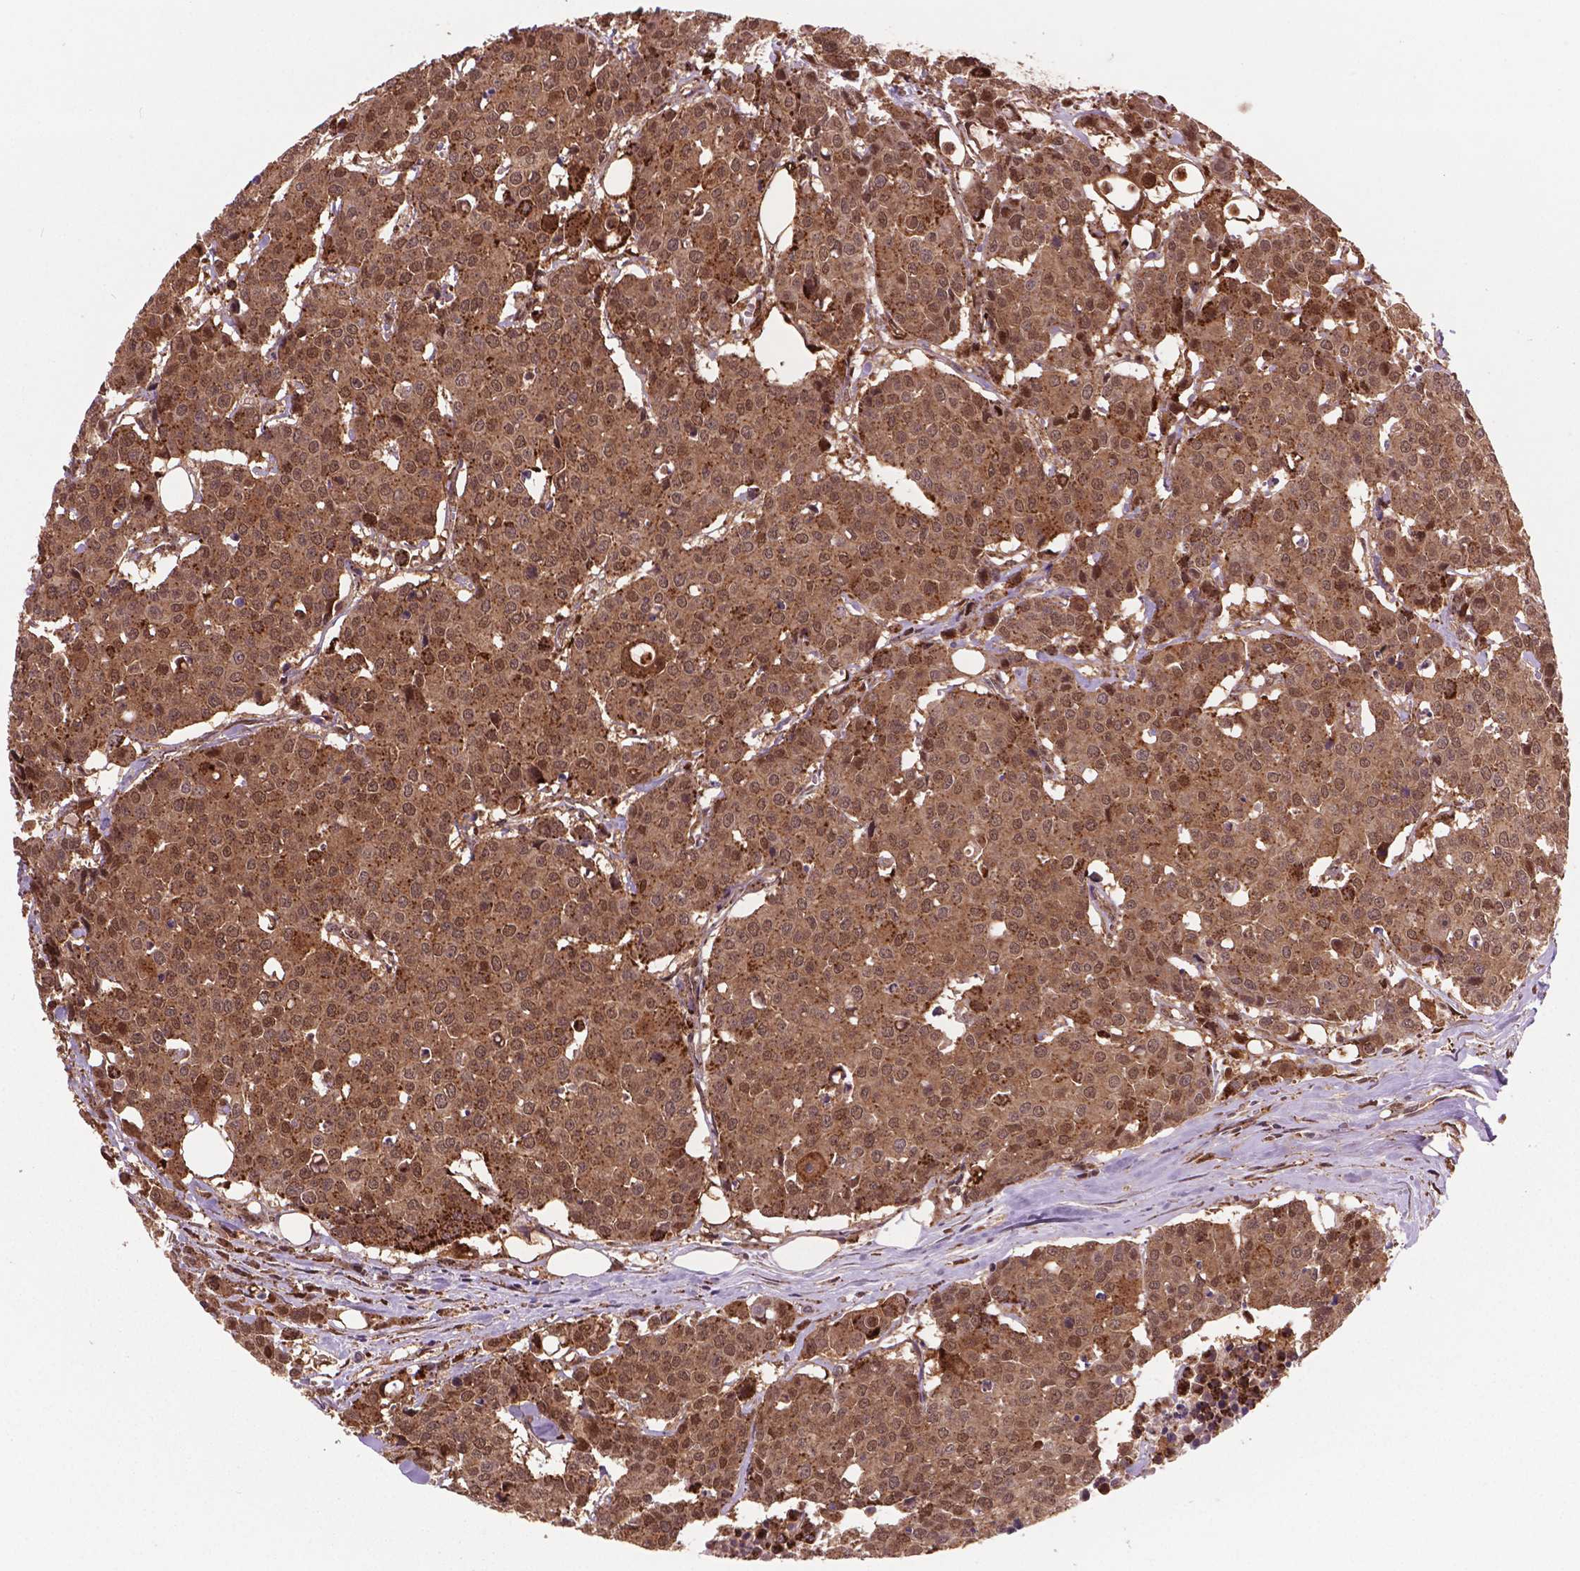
{"staining": {"intensity": "moderate", "quantity": ">75%", "location": "cytoplasmic/membranous"}, "tissue": "carcinoid", "cell_type": "Tumor cells", "image_type": "cancer", "snomed": [{"axis": "morphology", "description": "Carcinoid, malignant, NOS"}, {"axis": "topography", "description": "Colon"}], "caption": "Carcinoid (malignant) stained with a brown dye shows moderate cytoplasmic/membranous positive expression in about >75% of tumor cells.", "gene": "PLIN3", "patient": {"sex": "male", "age": 81}}